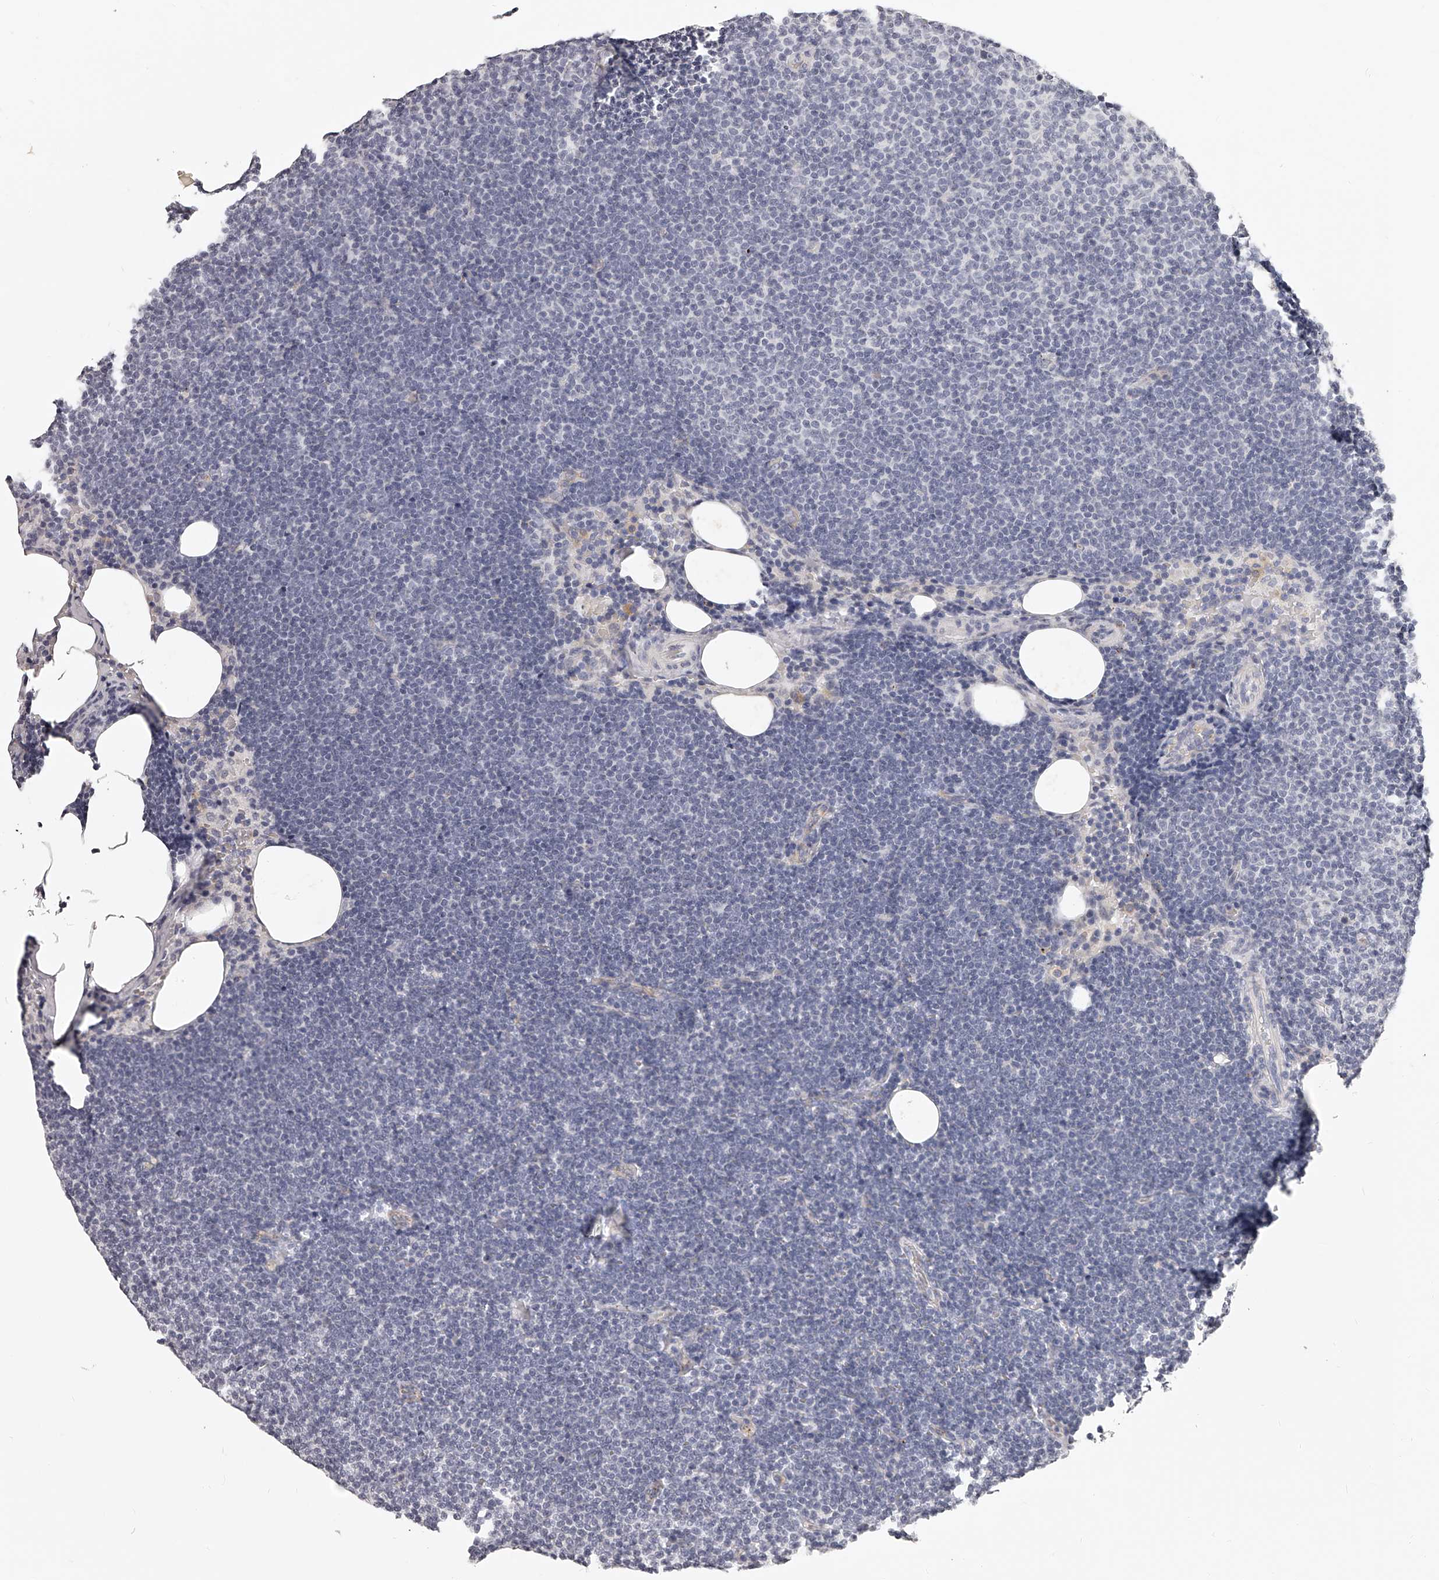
{"staining": {"intensity": "negative", "quantity": "none", "location": "none"}, "tissue": "lymphoma", "cell_type": "Tumor cells", "image_type": "cancer", "snomed": [{"axis": "morphology", "description": "Malignant lymphoma, non-Hodgkin's type, Low grade"}, {"axis": "topography", "description": "Lymph node"}], "caption": "IHC histopathology image of human lymphoma stained for a protein (brown), which exhibits no staining in tumor cells.", "gene": "DMRT1", "patient": {"sex": "female", "age": 53}}